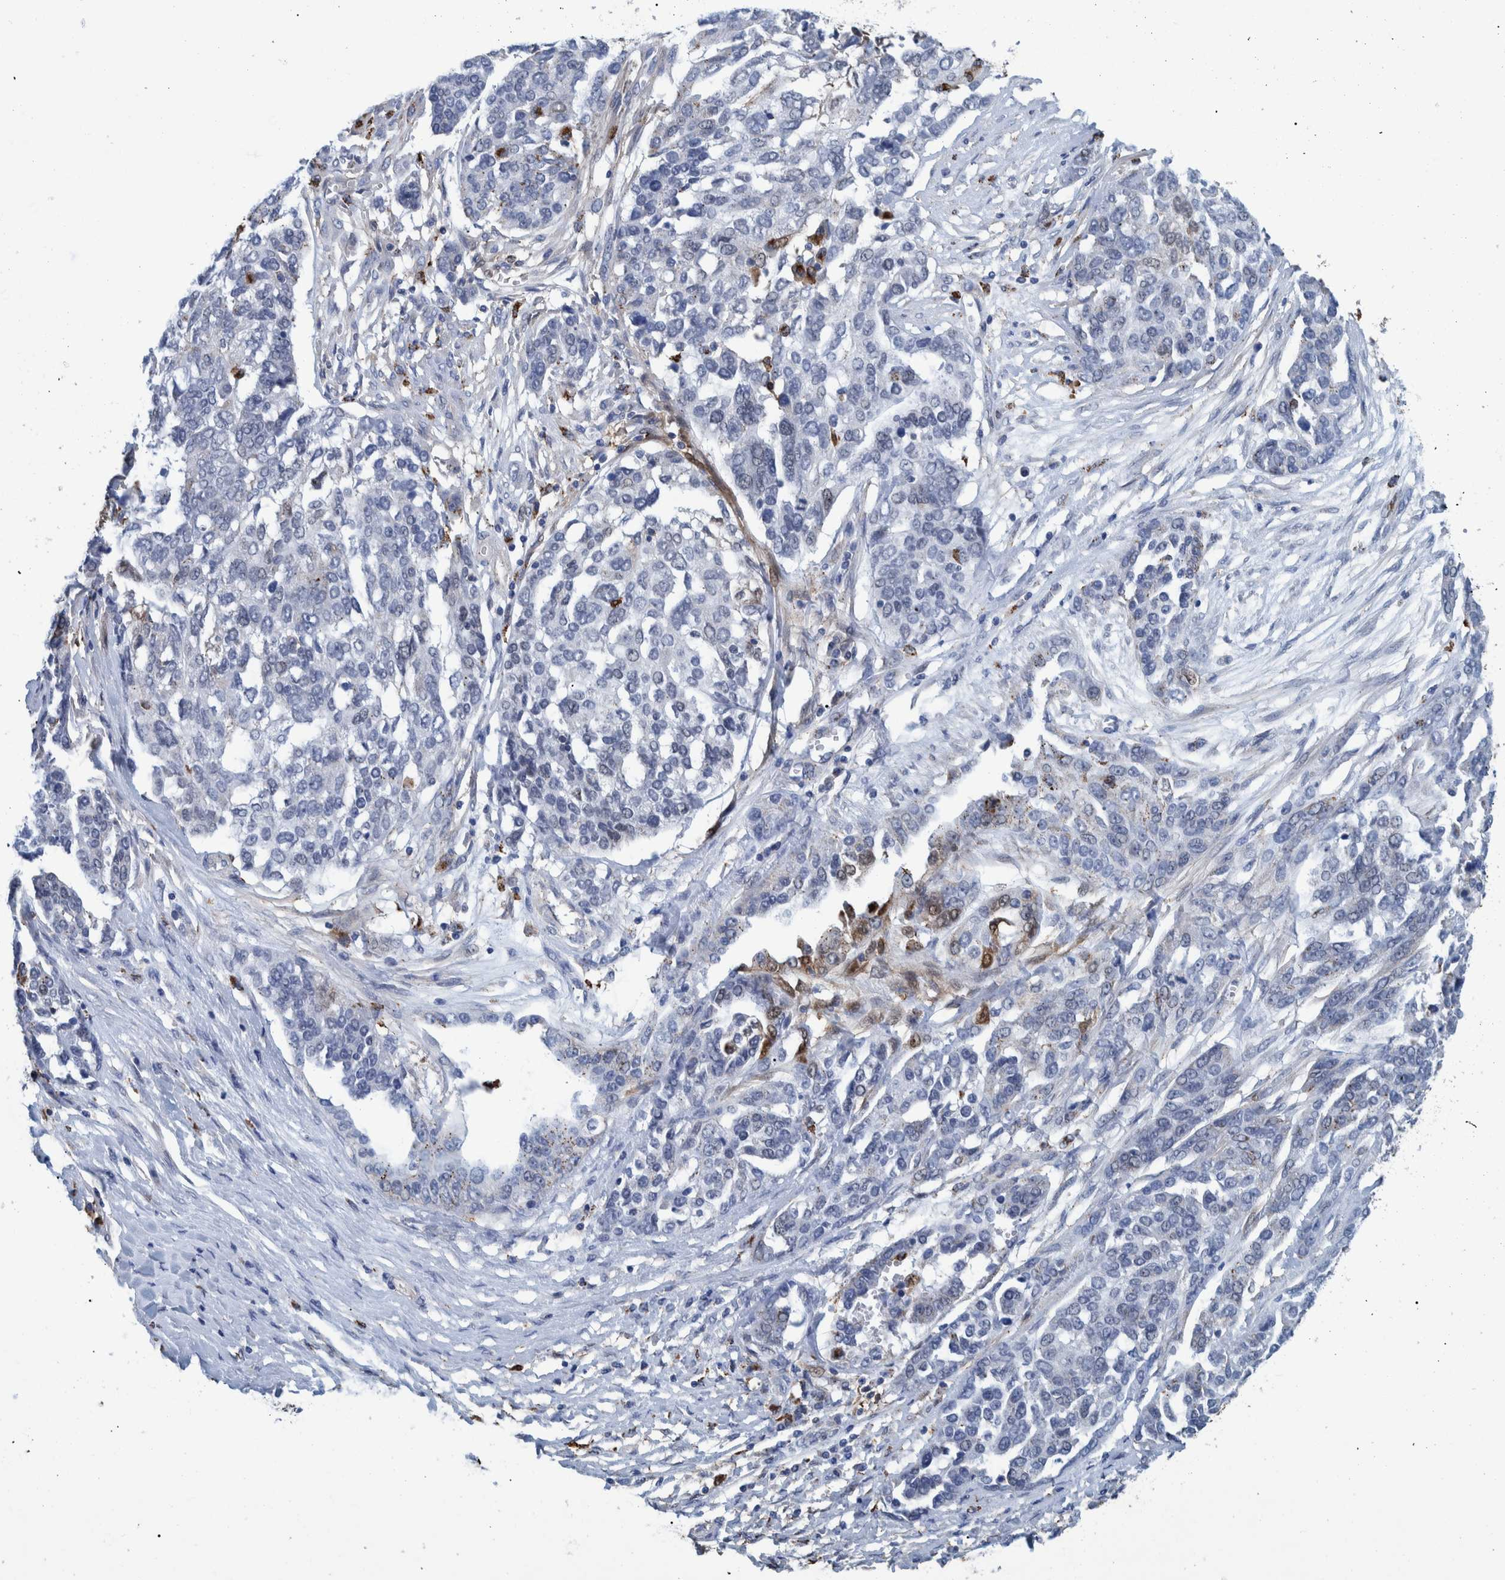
{"staining": {"intensity": "negative", "quantity": "none", "location": "none"}, "tissue": "ovarian cancer", "cell_type": "Tumor cells", "image_type": "cancer", "snomed": [{"axis": "morphology", "description": "Cystadenocarcinoma, serous, NOS"}, {"axis": "topography", "description": "Ovary"}], "caption": "Tumor cells show no significant protein positivity in serous cystadenocarcinoma (ovarian). (DAB IHC, high magnification).", "gene": "IDO1", "patient": {"sex": "female", "age": 44}}